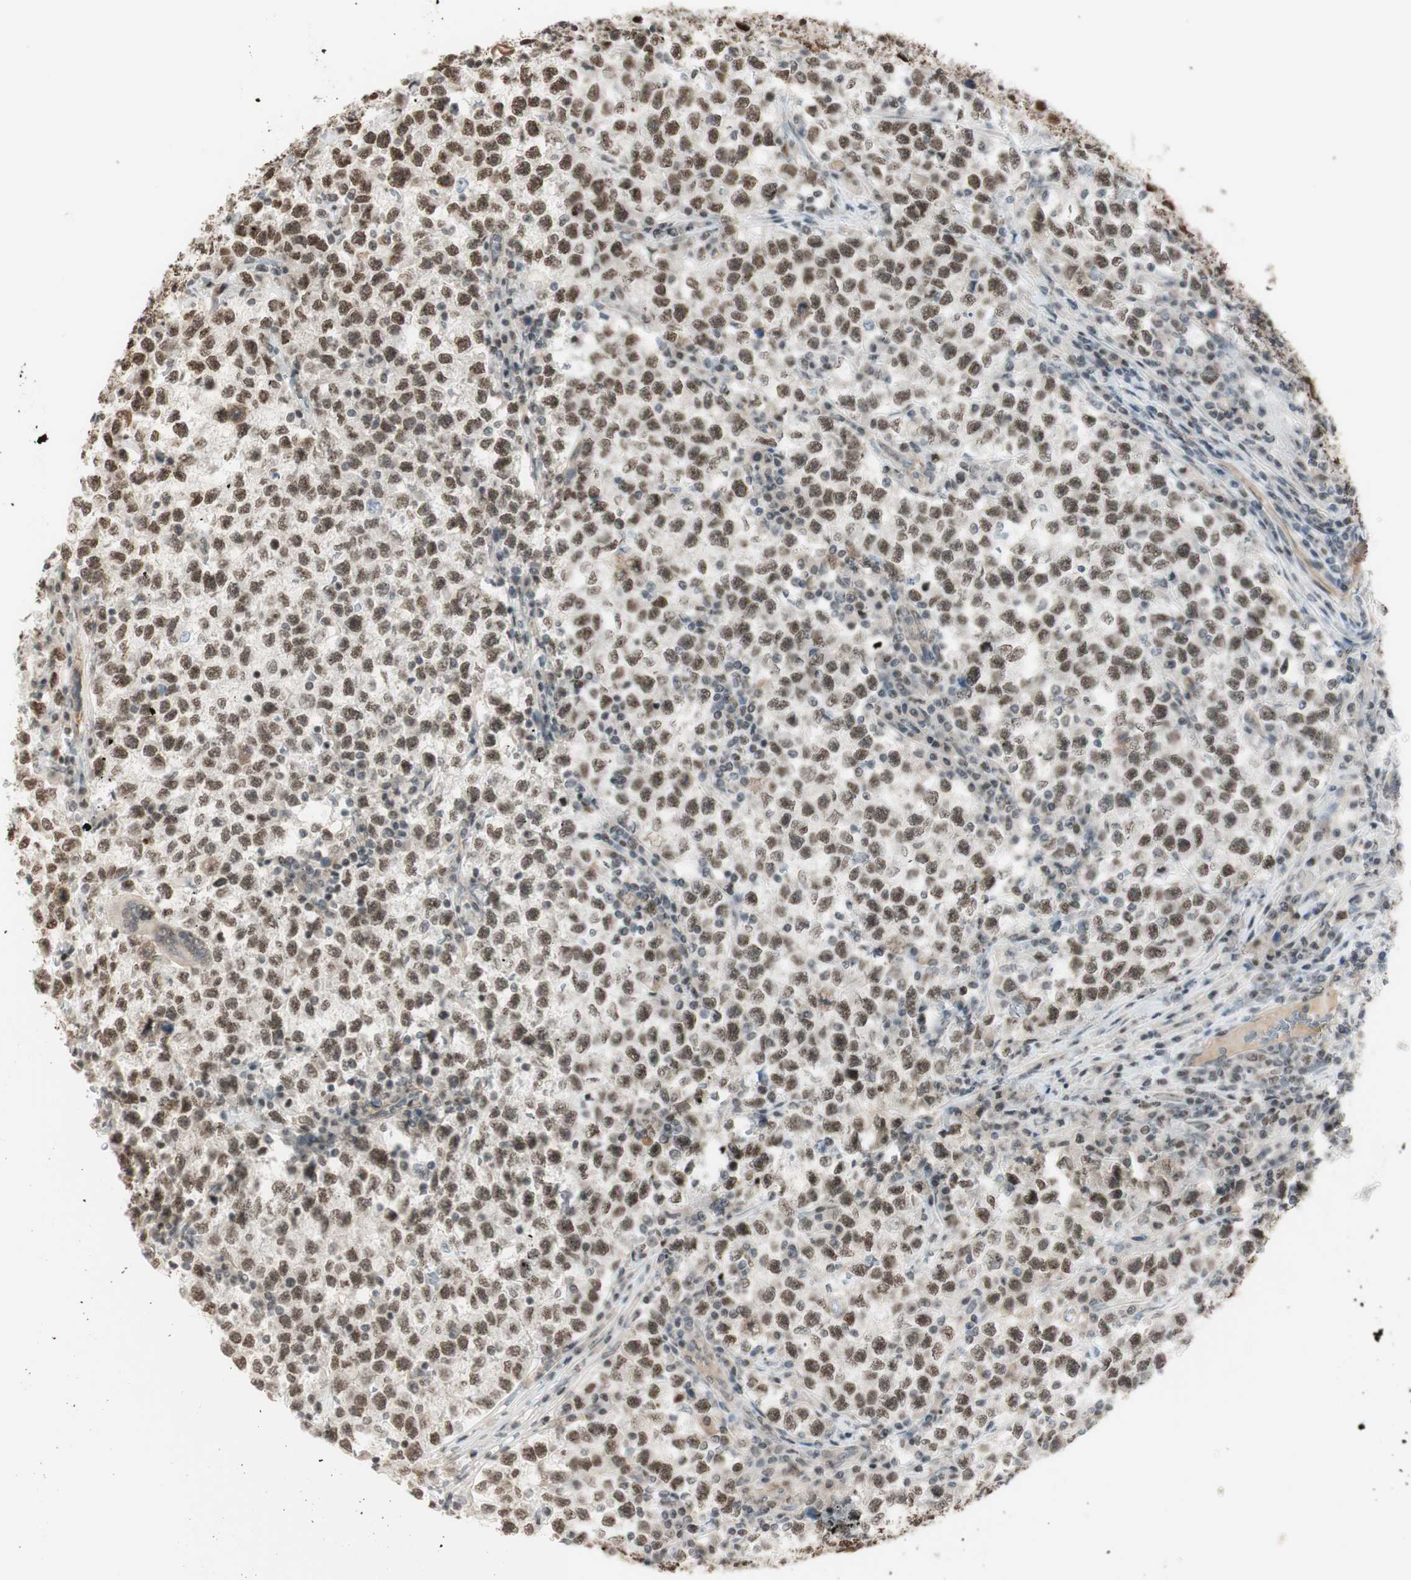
{"staining": {"intensity": "weak", "quantity": ">75%", "location": "nuclear"}, "tissue": "testis cancer", "cell_type": "Tumor cells", "image_type": "cancer", "snomed": [{"axis": "morphology", "description": "Seminoma, NOS"}, {"axis": "topography", "description": "Testis"}], "caption": "Immunohistochemical staining of human testis cancer (seminoma) demonstrates low levels of weak nuclear expression in about >75% of tumor cells.", "gene": "SUFU", "patient": {"sex": "male", "age": 22}}